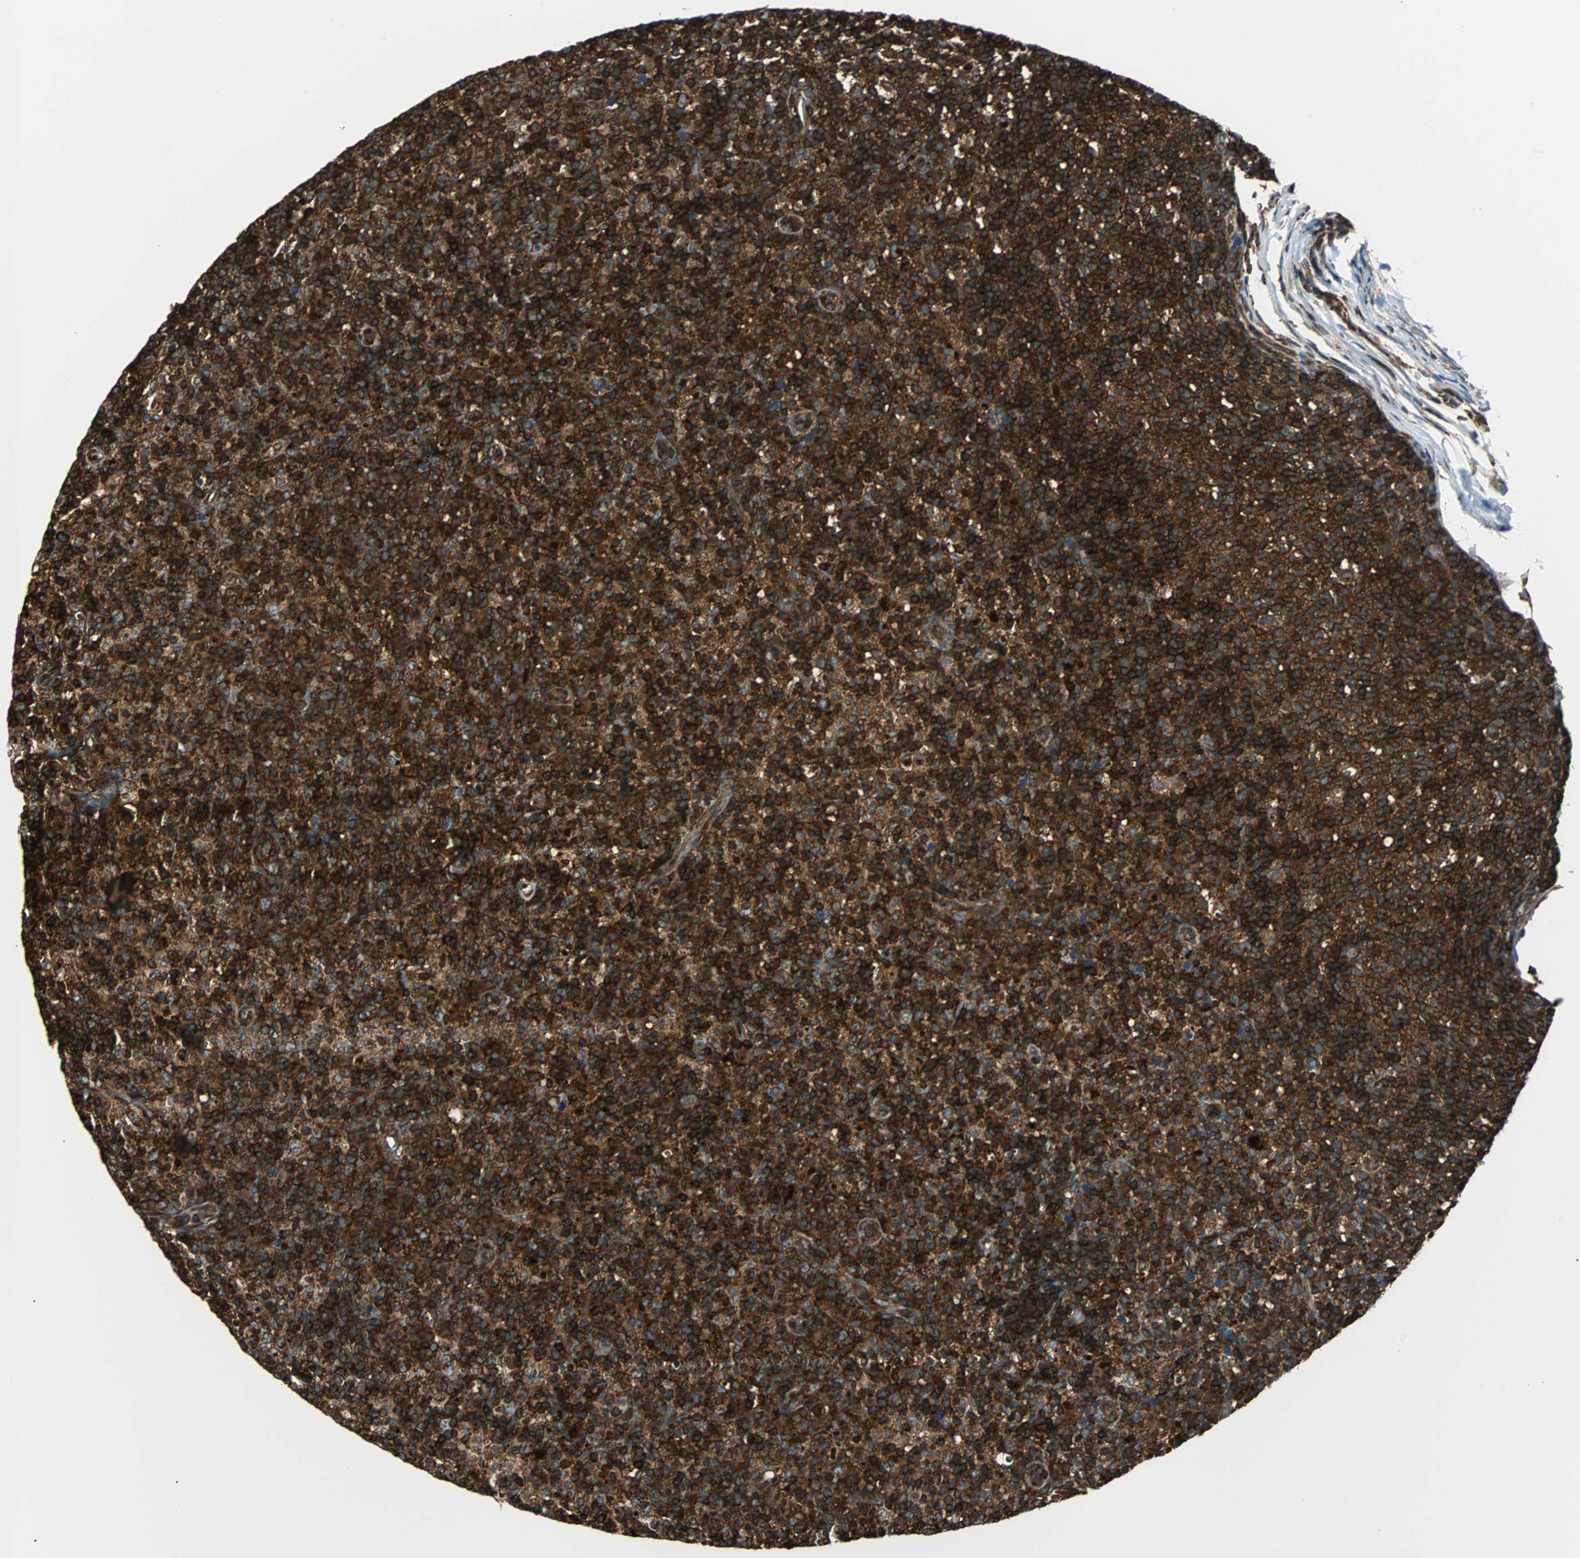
{"staining": {"intensity": "strong", "quantity": ">75%", "location": "cytoplasmic/membranous"}, "tissue": "lymph node", "cell_type": "Germinal center cells", "image_type": "normal", "snomed": [{"axis": "morphology", "description": "Normal tissue, NOS"}, {"axis": "morphology", "description": "Inflammation, NOS"}, {"axis": "topography", "description": "Lymph node"}], "caption": "DAB (3,3'-diaminobenzidine) immunohistochemical staining of normal human lymph node demonstrates strong cytoplasmic/membranous protein expression in about >75% of germinal center cells. (IHC, brightfield microscopy, high magnification).", "gene": "RELA", "patient": {"sex": "male", "age": 55}}